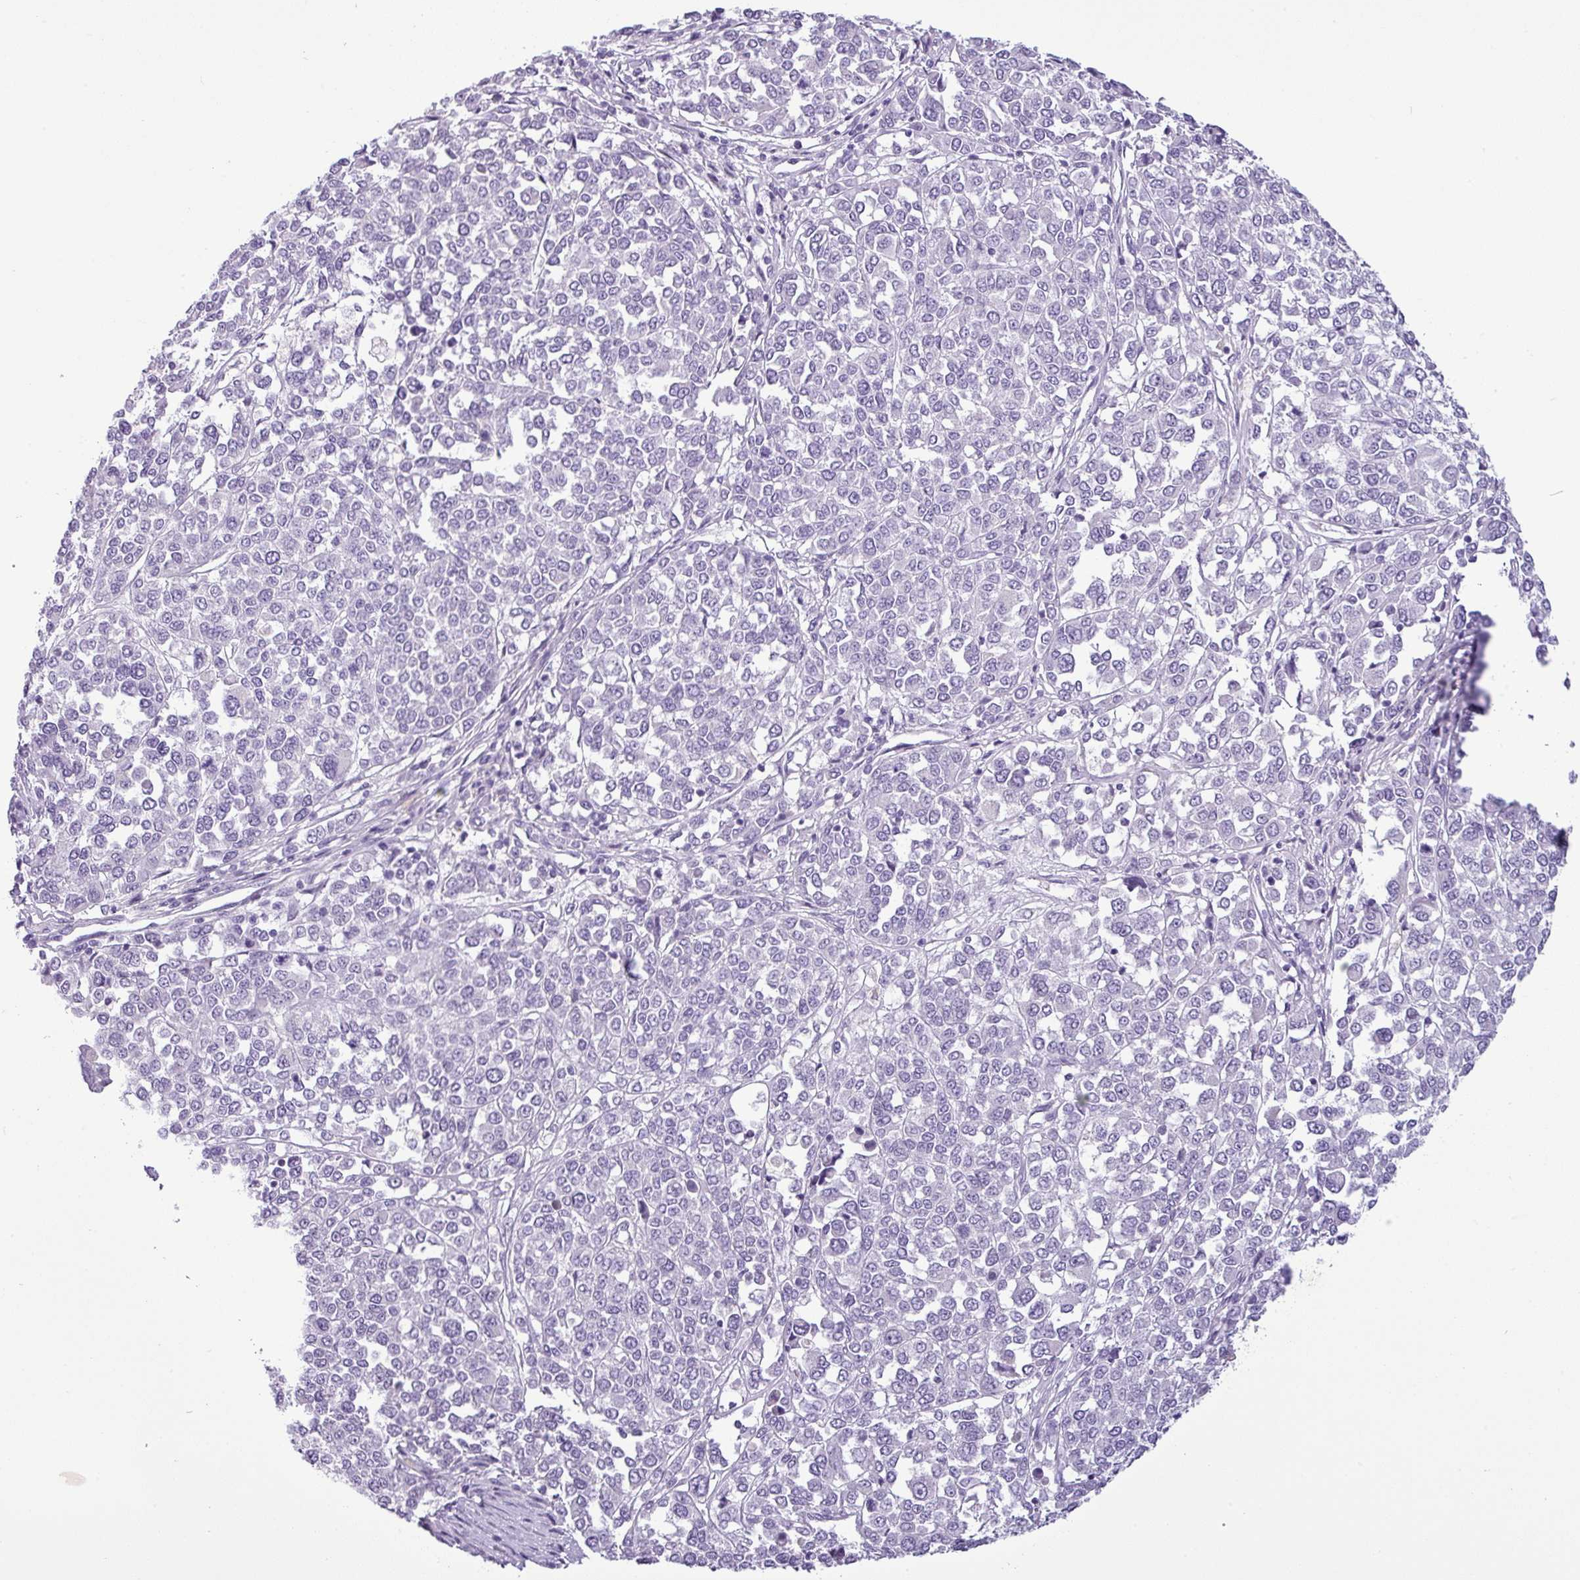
{"staining": {"intensity": "negative", "quantity": "none", "location": "none"}, "tissue": "melanoma", "cell_type": "Tumor cells", "image_type": "cancer", "snomed": [{"axis": "morphology", "description": "Malignant melanoma, Metastatic site"}, {"axis": "topography", "description": "Lymph node"}], "caption": "Histopathology image shows no significant protein expression in tumor cells of malignant melanoma (metastatic site).", "gene": "CDH16", "patient": {"sex": "male", "age": 44}}